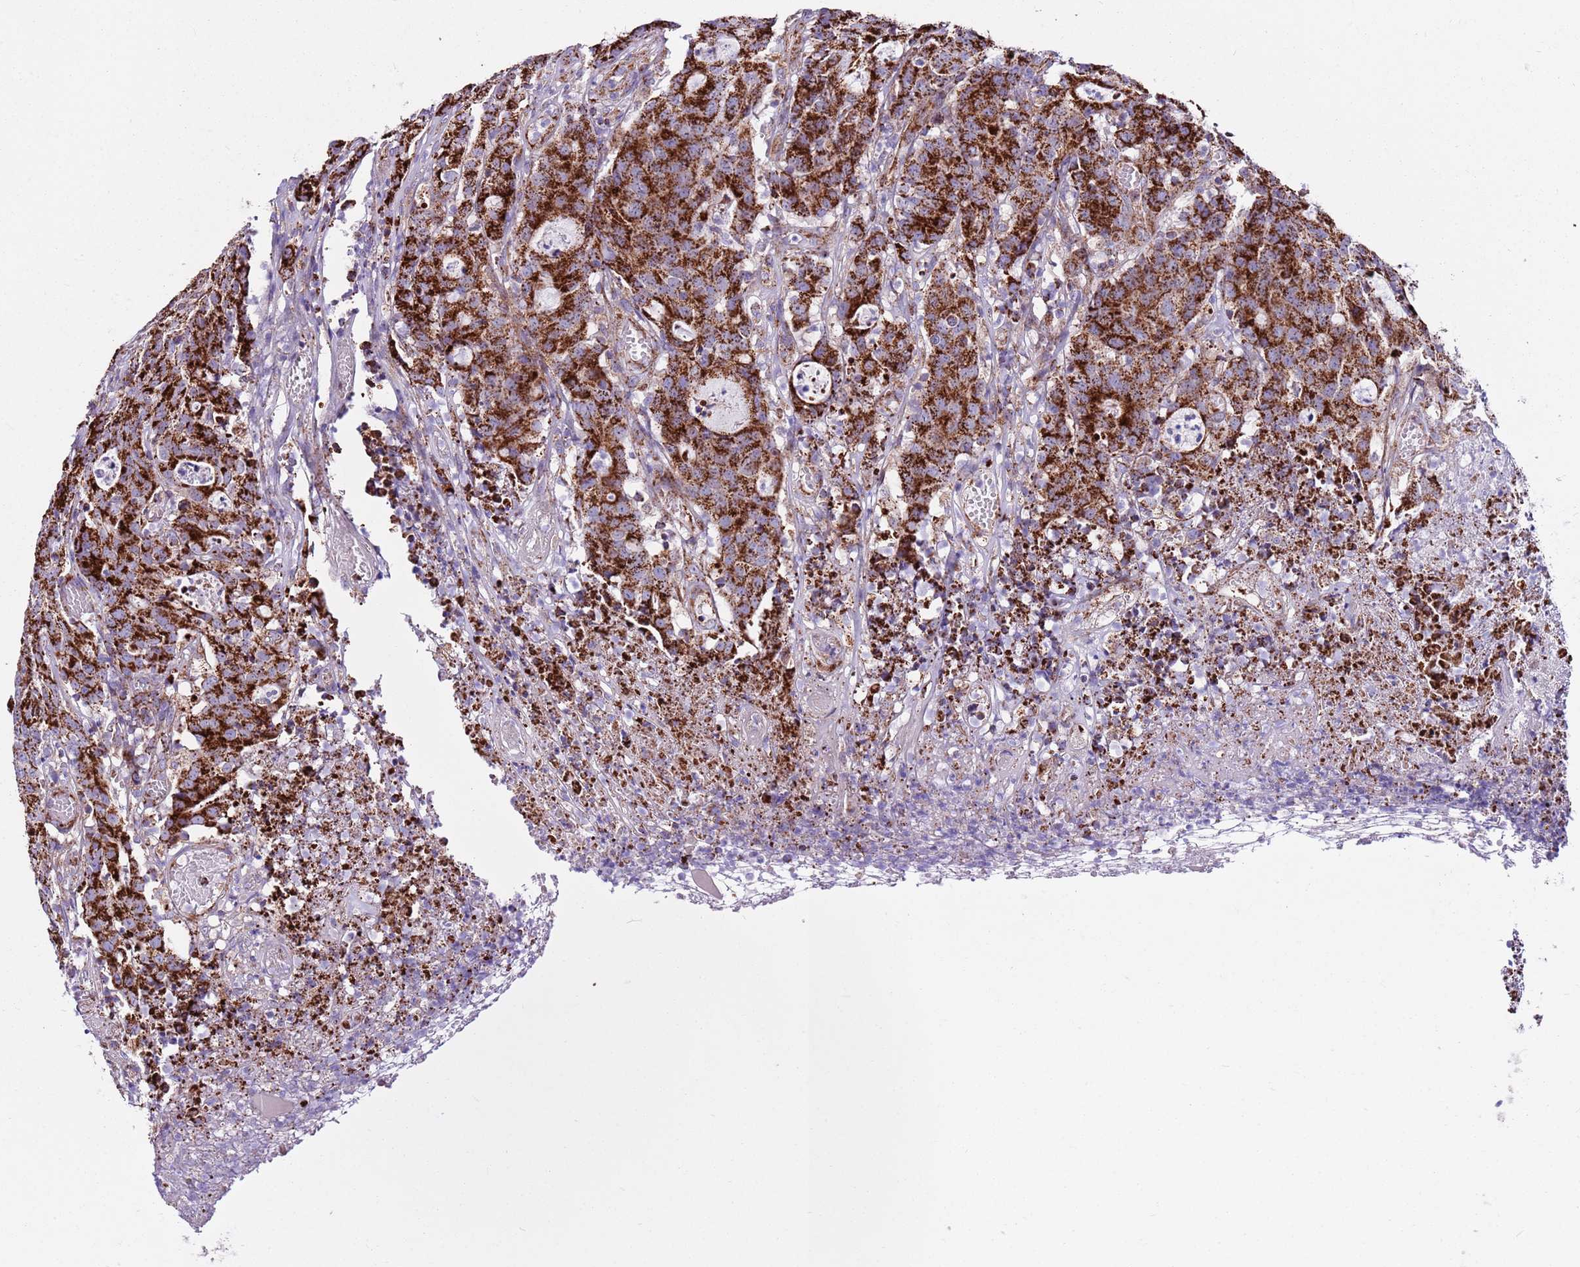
{"staining": {"intensity": "strong", "quantity": ">75%", "location": "cytoplasmic/membranous"}, "tissue": "colorectal cancer", "cell_type": "Tumor cells", "image_type": "cancer", "snomed": [{"axis": "morphology", "description": "Adenocarcinoma, NOS"}, {"axis": "topography", "description": "Colon"}], "caption": "Approximately >75% of tumor cells in human colorectal cancer (adenocarcinoma) display strong cytoplasmic/membranous protein expression as visualized by brown immunohistochemical staining.", "gene": "HECTD4", "patient": {"sex": "male", "age": 83}}